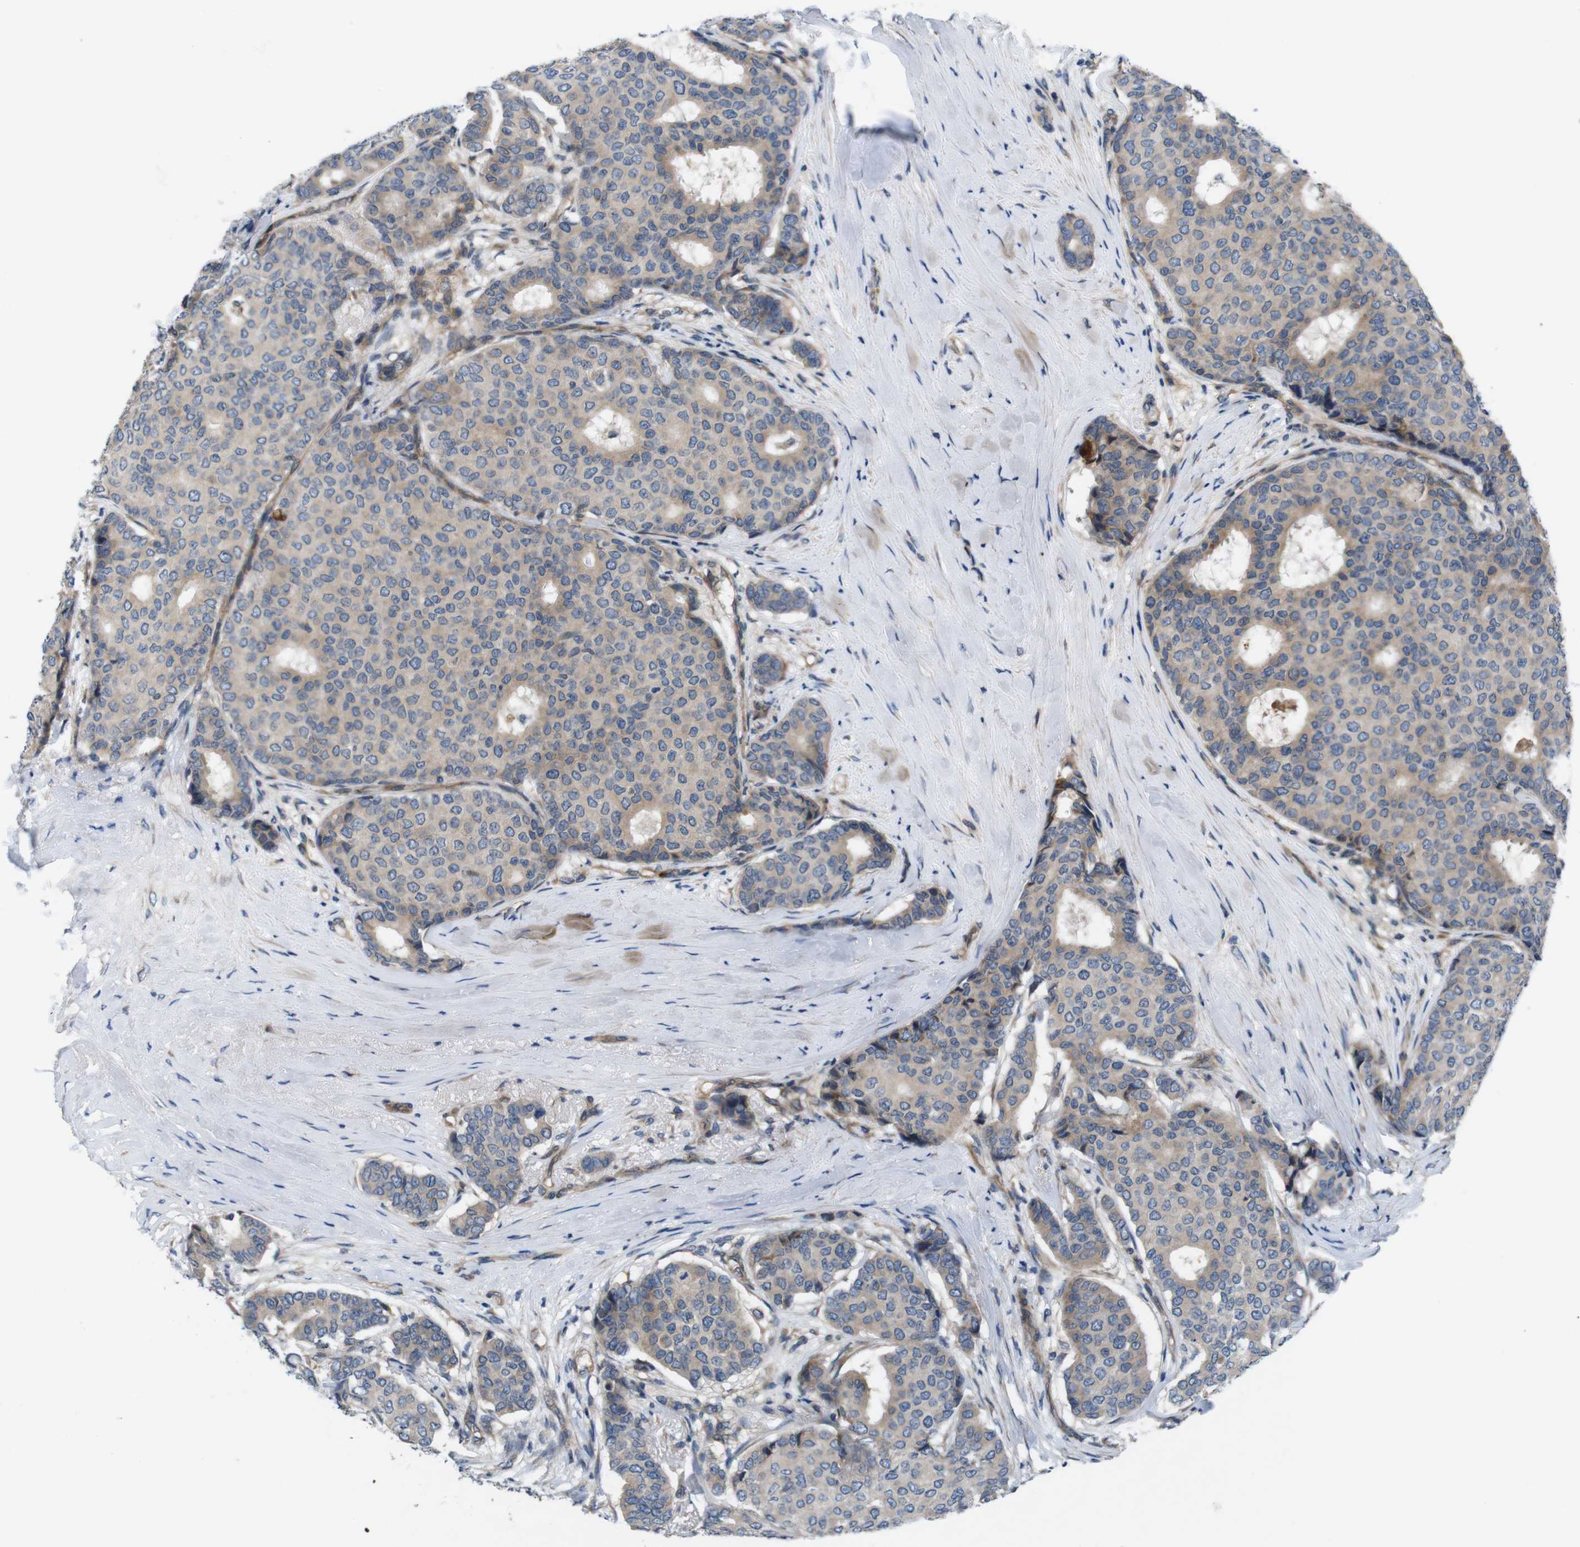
{"staining": {"intensity": "weak", "quantity": ">75%", "location": "cytoplasmic/membranous"}, "tissue": "breast cancer", "cell_type": "Tumor cells", "image_type": "cancer", "snomed": [{"axis": "morphology", "description": "Duct carcinoma"}, {"axis": "topography", "description": "Breast"}], "caption": "Breast invasive ductal carcinoma tissue reveals weak cytoplasmic/membranous positivity in approximately >75% of tumor cells The protein is stained brown, and the nuclei are stained in blue (DAB IHC with brightfield microscopy, high magnification).", "gene": "JAK1", "patient": {"sex": "female", "age": 75}}